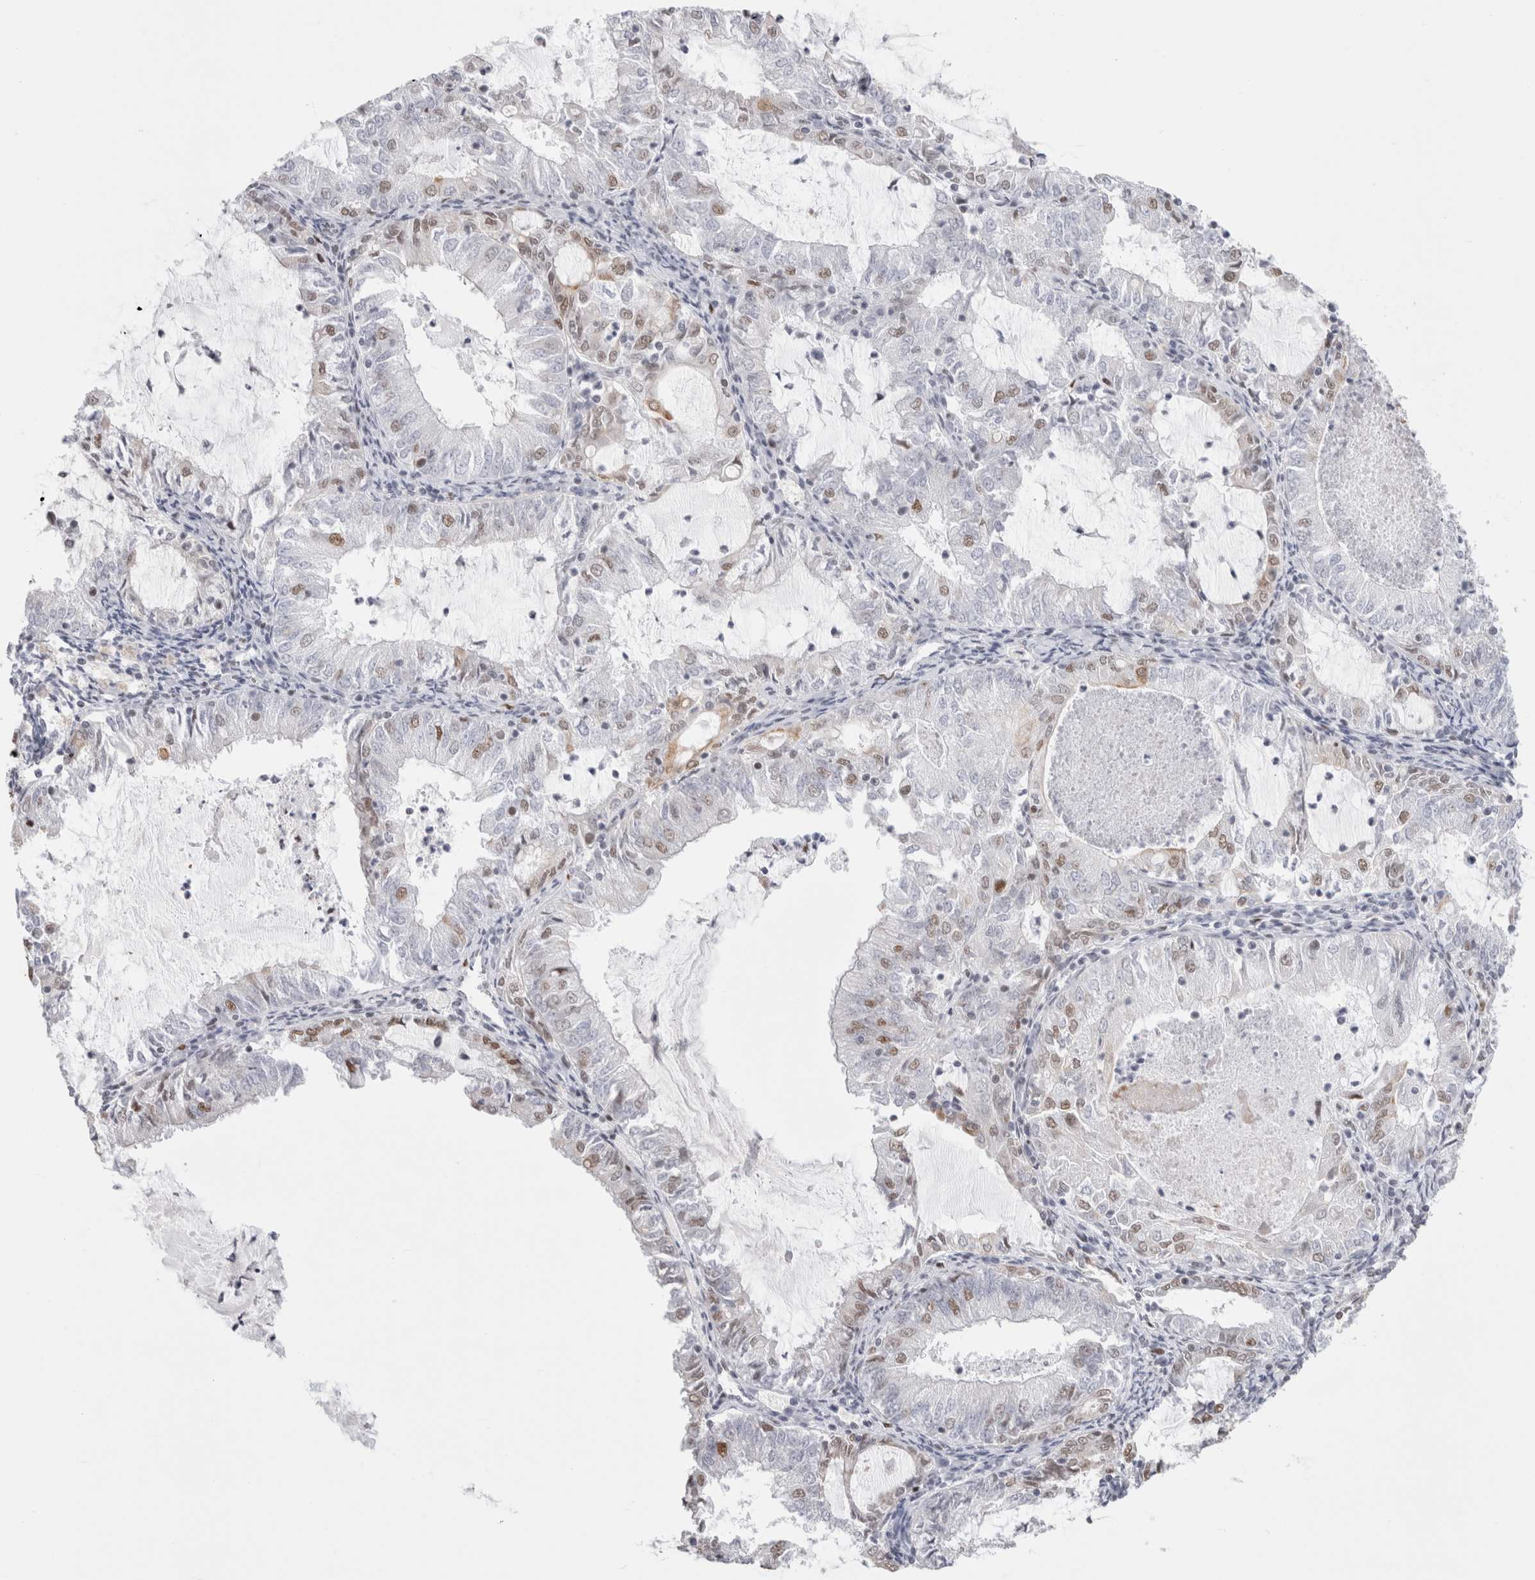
{"staining": {"intensity": "moderate", "quantity": "<25%", "location": "nuclear"}, "tissue": "endometrial cancer", "cell_type": "Tumor cells", "image_type": "cancer", "snomed": [{"axis": "morphology", "description": "Adenocarcinoma, NOS"}, {"axis": "topography", "description": "Endometrium"}], "caption": "An image of human adenocarcinoma (endometrial) stained for a protein exhibits moderate nuclear brown staining in tumor cells.", "gene": "SMARCC1", "patient": {"sex": "female", "age": 57}}